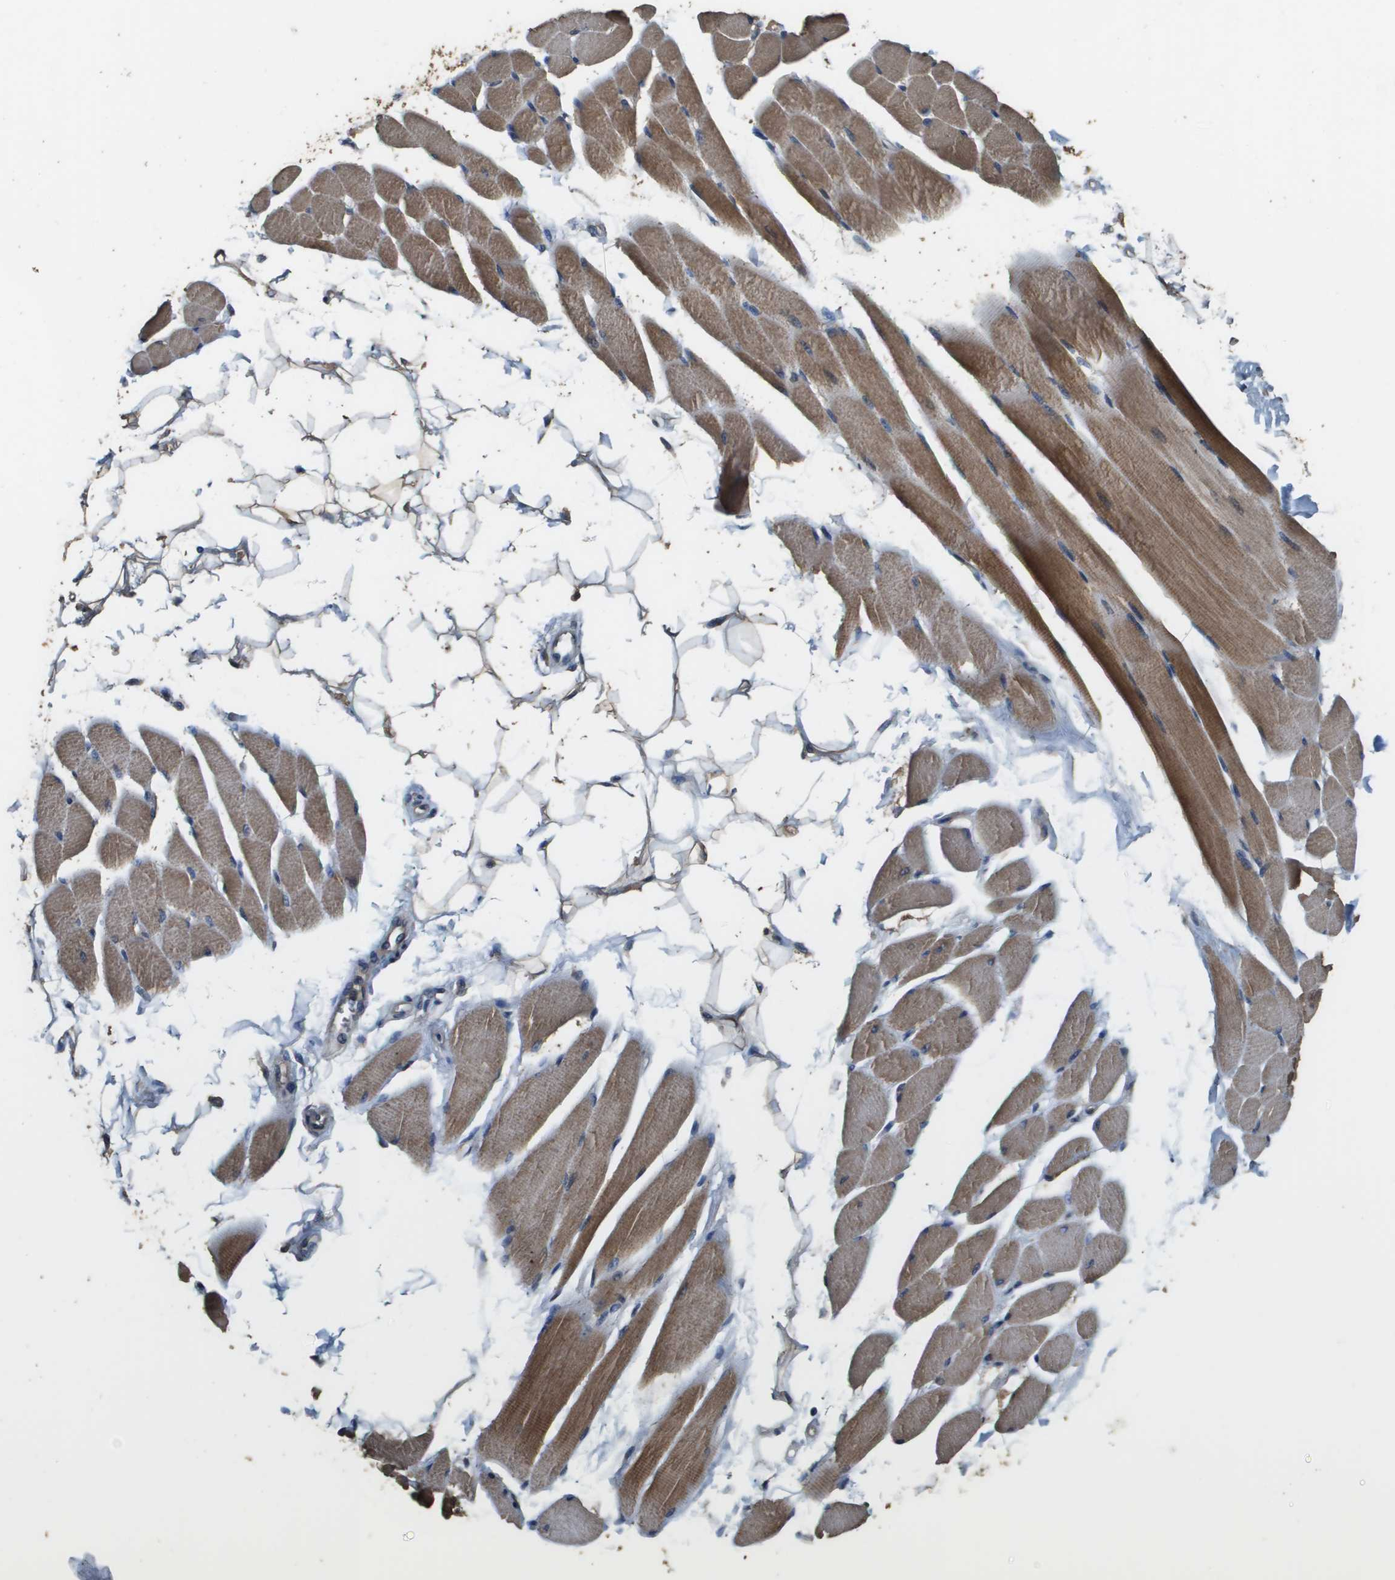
{"staining": {"intensity": "moderate", "quantity": ">75%", "location": "cytoplasmic/membranous"}, "tissue": "skeletal muscle", "cell_type": "Myocytes", "image_type": "normal", "snomed": [{"axis": "morphology", "description": "Normal tissue, NOS"}, {"axis": "topography", "description": "Skeletal muscle"}, {"axis": "topography", "description": "Oral tissue"}, {"axis": "topography", "description": "Peripheral nerve tissue"}], "caption": "A brown stain shows moderate cytoplasmic/membranous expression of a protein in myocytes of normal skeletal muscle.", "gene": "RAB6B", "patient": {"sex": "female", "age": 84}}